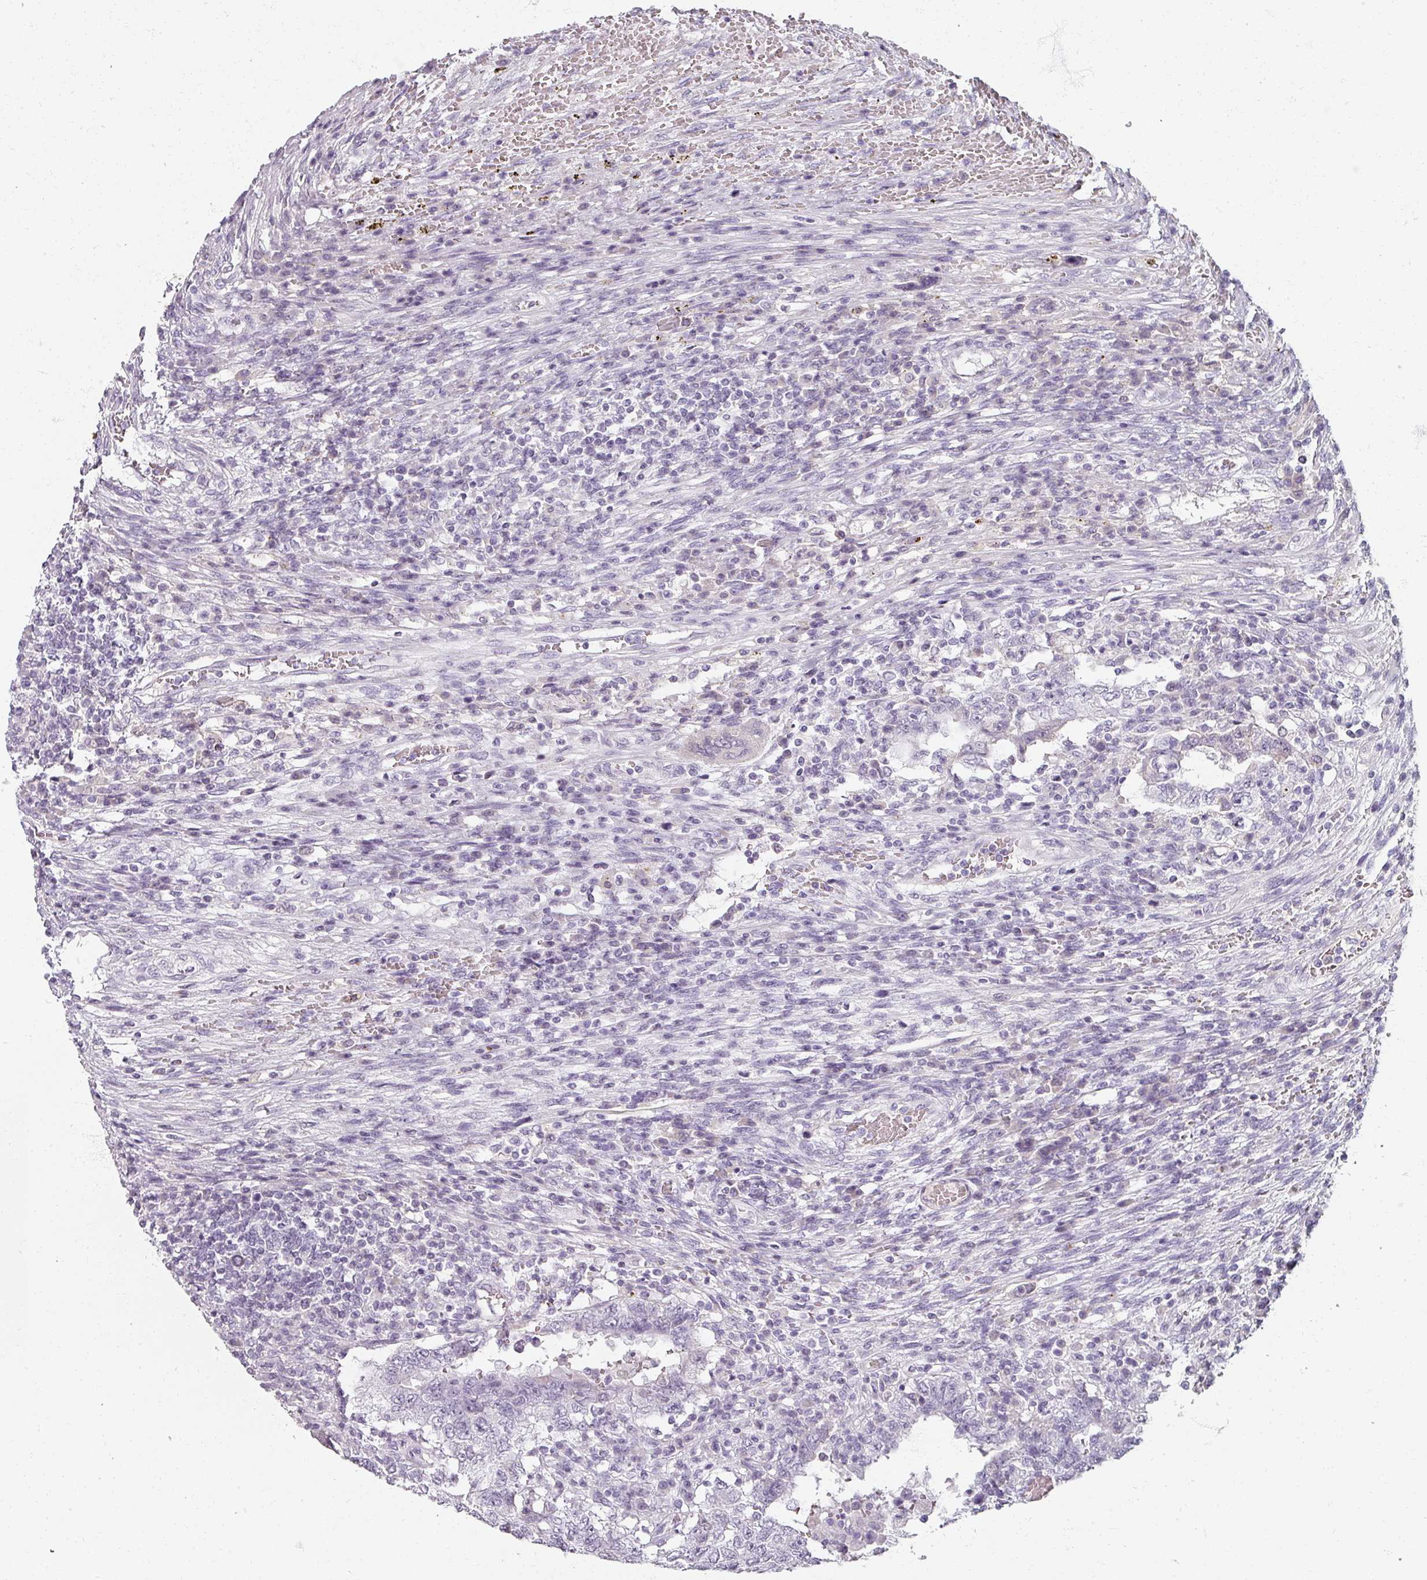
{"staining": {"intensity": "negative", "quantity": "none", "location": "none"}, "tissue": "testis cancer", "cell_type": "Tumor cells", "image_type": "cancer", "snomed": [{"axis": "morphology", "description": "Carcinoma, Embryonal, NOS"}, {"axis": "topography", "description": "Testis"}], "caption": "Micrograph shows no significant protein staining in tumor cells of embryonal carcinoma (testis).", "gene": "REG3G", "patient": {"sex": "male", "age": 26}}